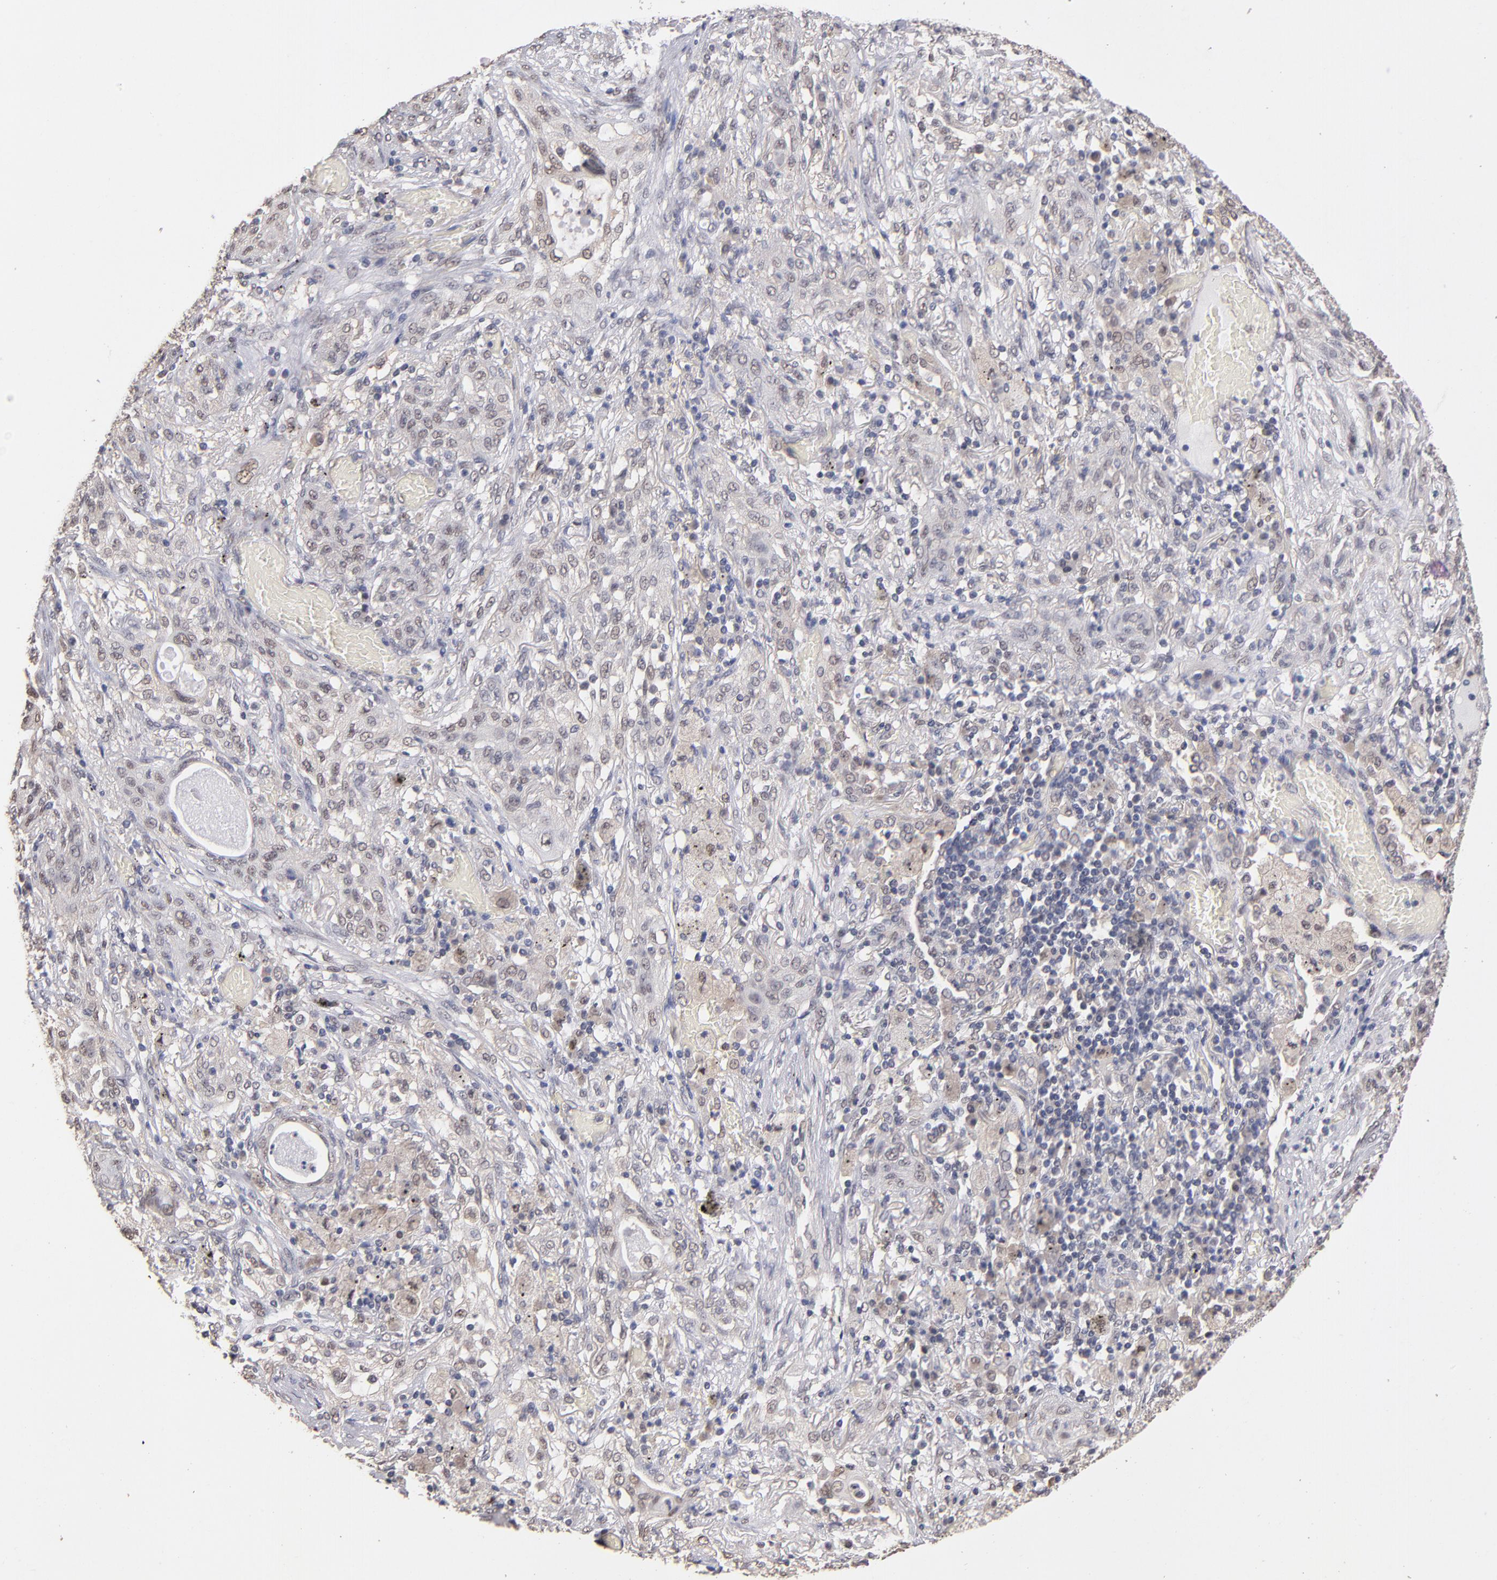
{"staining": {"intensity": "negative", "quantity": "none", "location": "none"}, "tissue": "lung cancer", "cell_type": "Tumor cells", "image_type": "cancer", "snomed": [{"axis": "morphology", "description": "Squamous cell carcinoma, NOS"}, {"axis": "topography", "description": "Lung"}], "caption": "DAB (3,3'-diaminobenzidine) immunohistochemical staining of human squamous cell carcinoma (lung) displays no significant expression in tumor cells.", "gene": "PSMD10", "patient": {"sex": "female", "age": 47}}